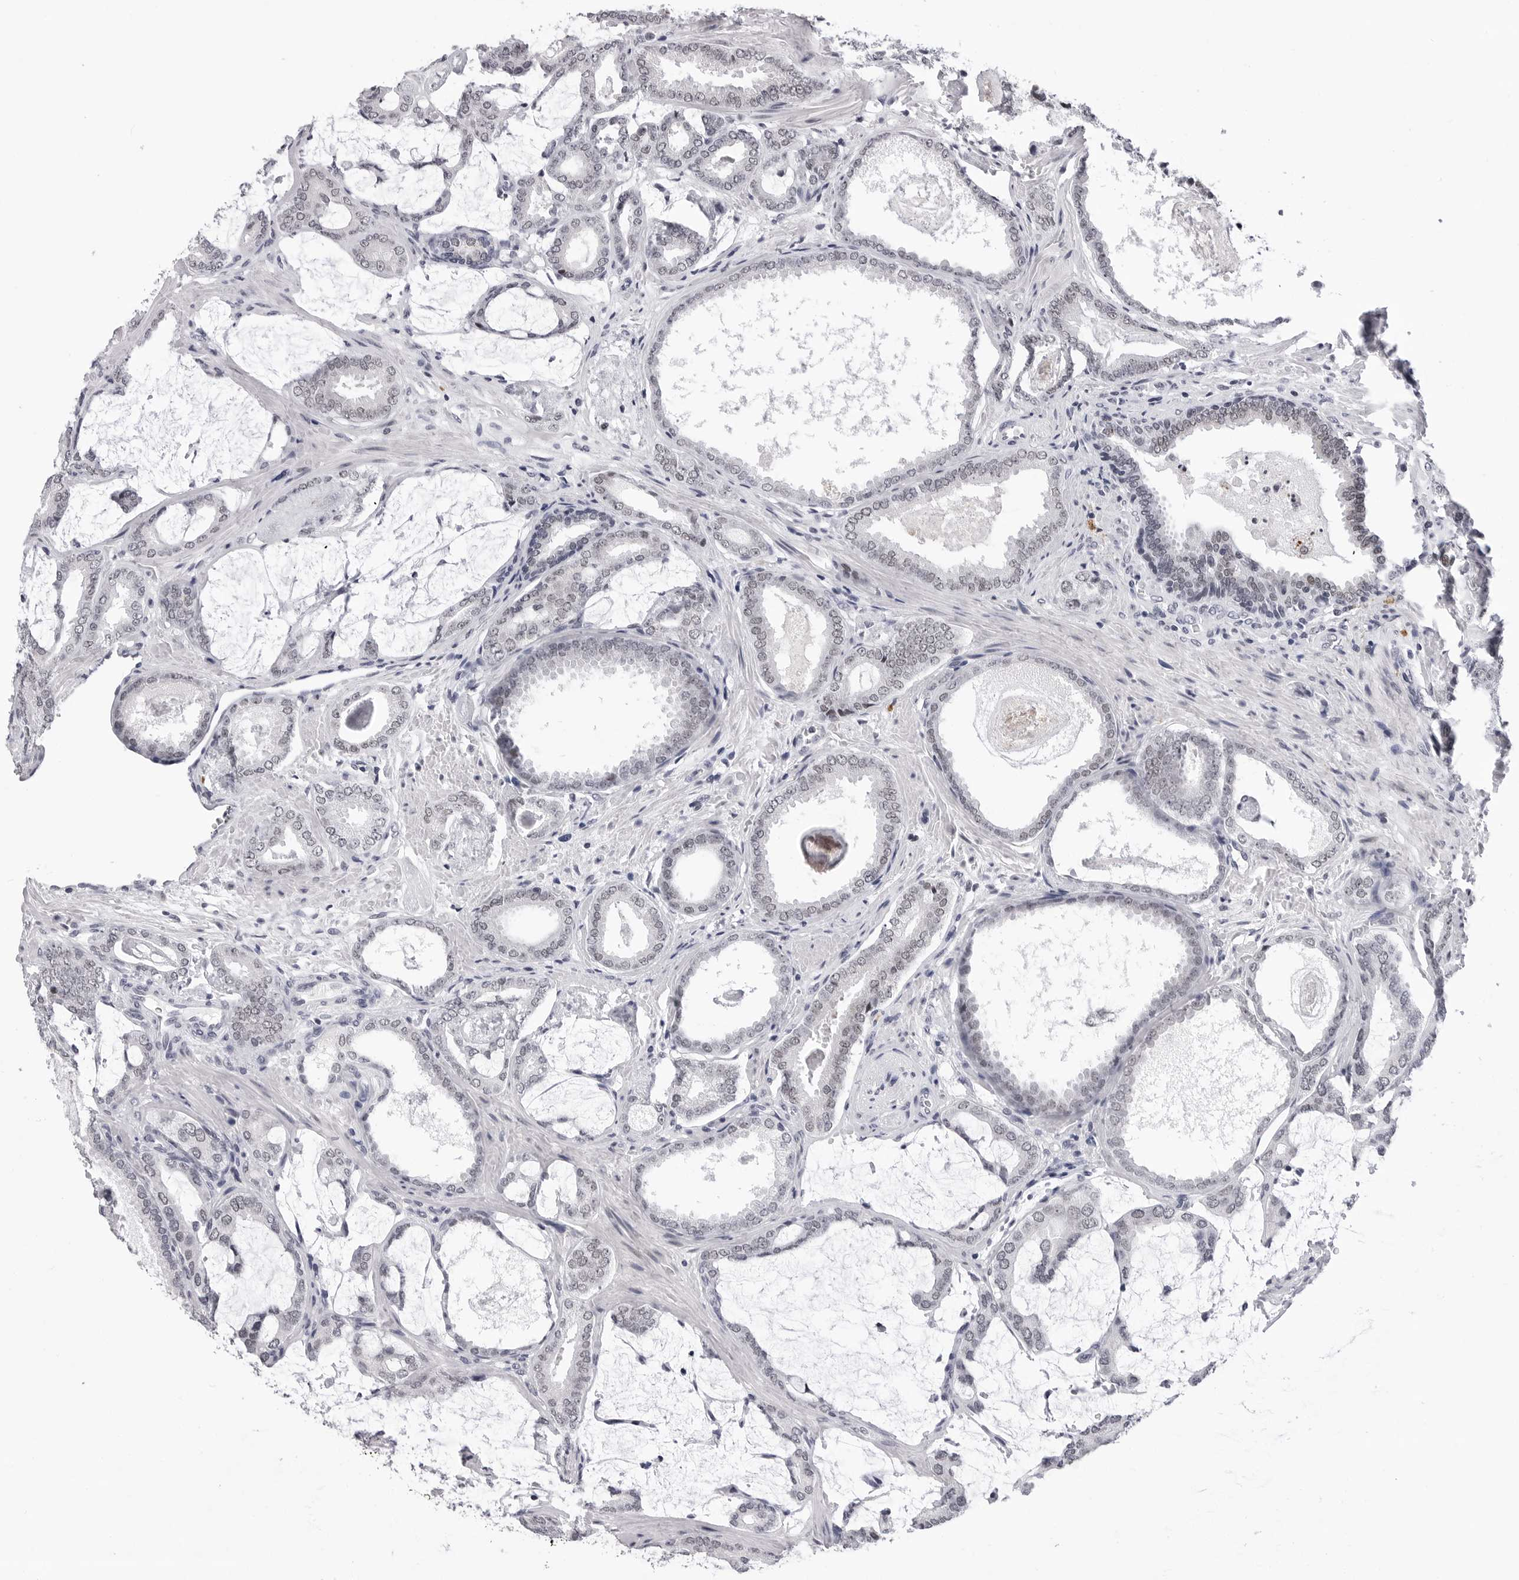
{"staining": {"intensity": "negative", "quantity": "none", "location": "none"}, "tissue": "prostate cancer", "cell_type": "Tumor cells", "image_type": "cancer", "snomed": [{"axis": "morphology", "description": "Adenocarcinoma, Low grade"}, {"axis": "topography", "description": "Prostate"}], "caption": "The immunohistochemistry micrograph has no significant staining in tumor cells of prostate adenocarcinoma (low-grade) tissue.", "gene": "SF3B4", "patient": {"sex": "male", "age": 71}}